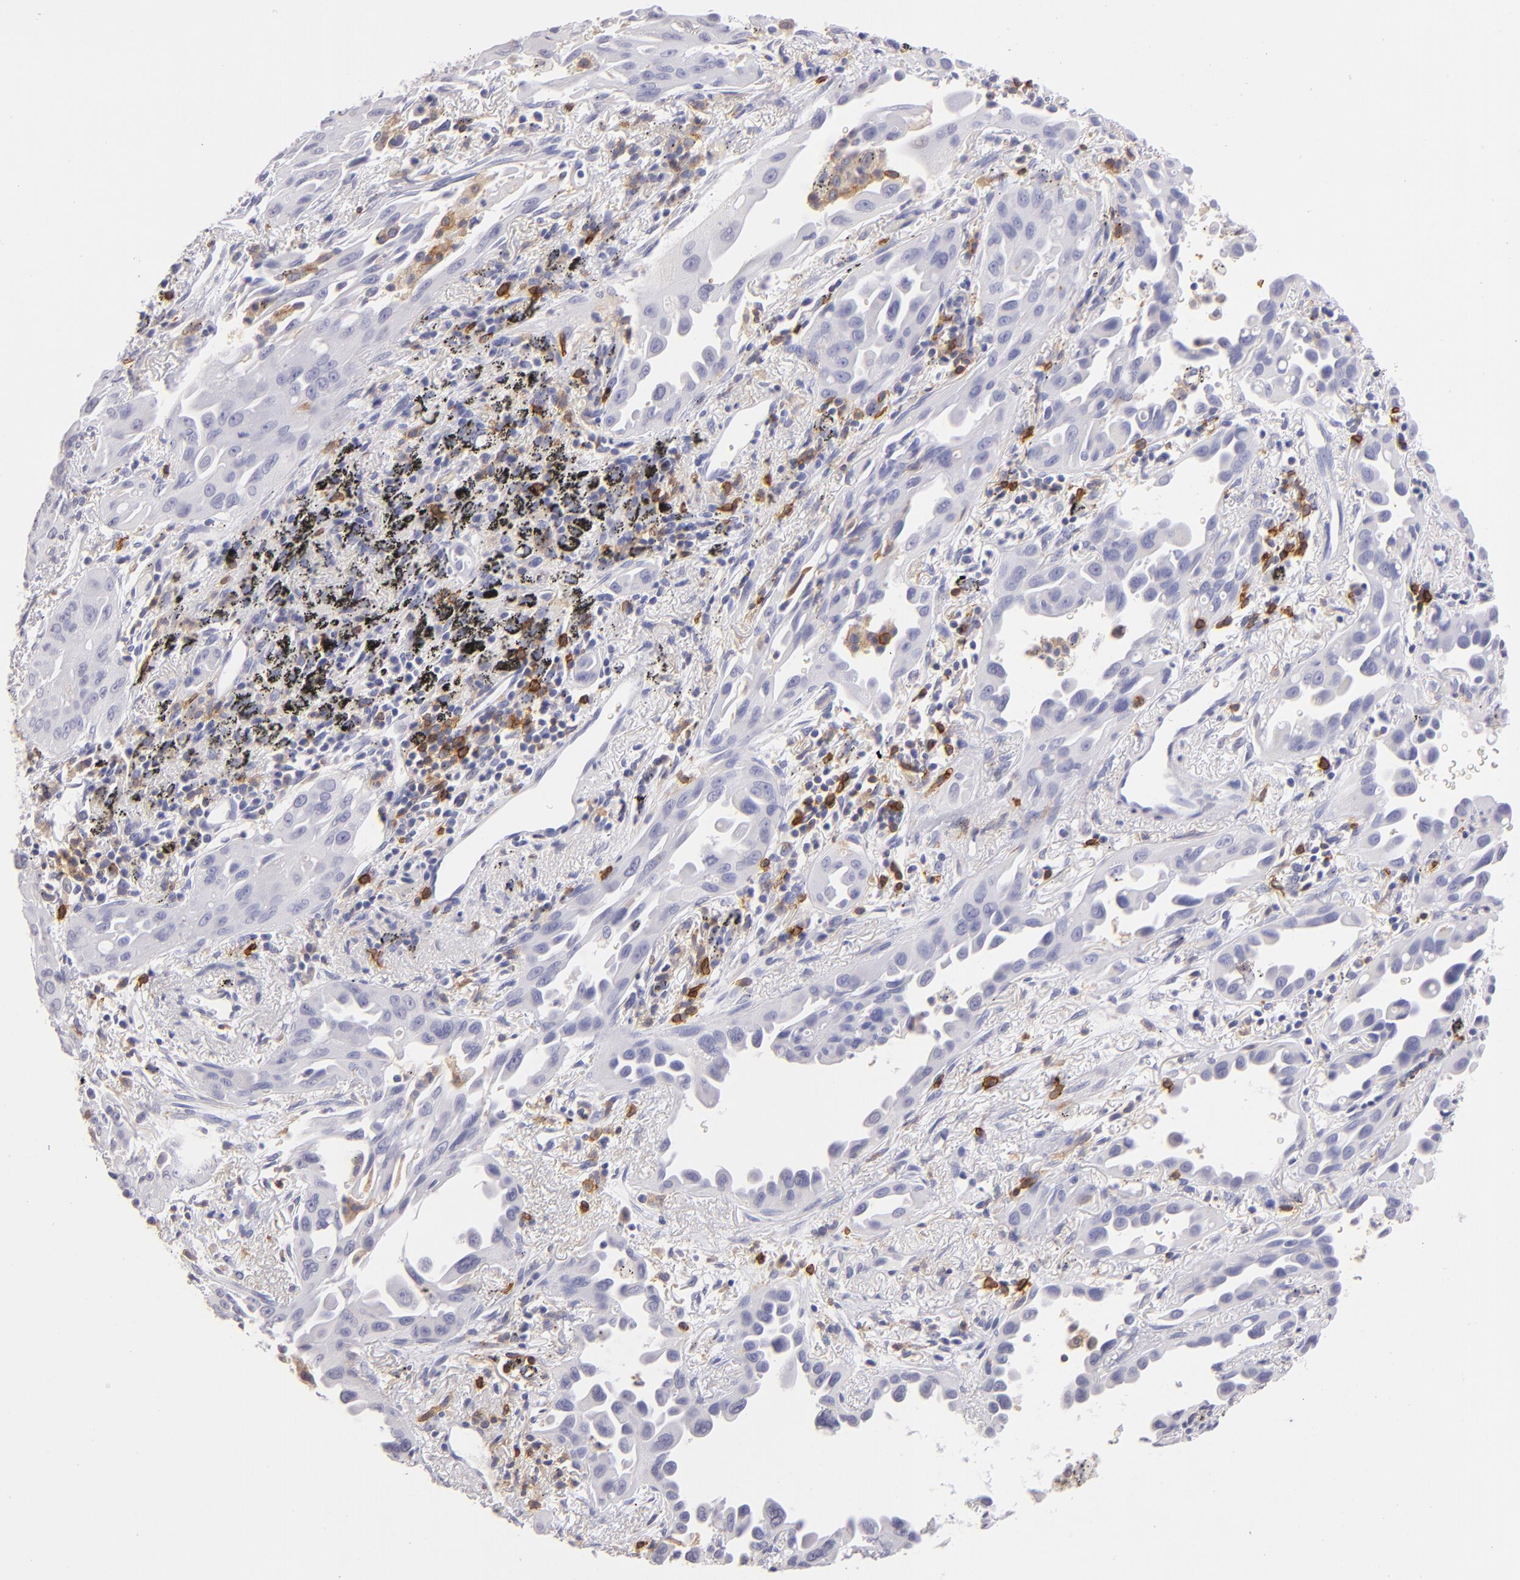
{"staining": {"intensity": "negative", "quantity": "none", "location": "none"}, "tissue": "lung cancer", "cell_type": "Tumor cells", "image_type": "cancer", "snomed": [{"axis": "morphology", "description": "Adenocarcinoma, NOS"}, {"axis": "topography", "description": "Lung"}], "caption": "Lung cancer (adenocarcinoma) was stained to show a protein in brown. There is no significant staining in tumor cells.", "gene": "IL2RA", "patient": {"sex": "male", "age": 68}}